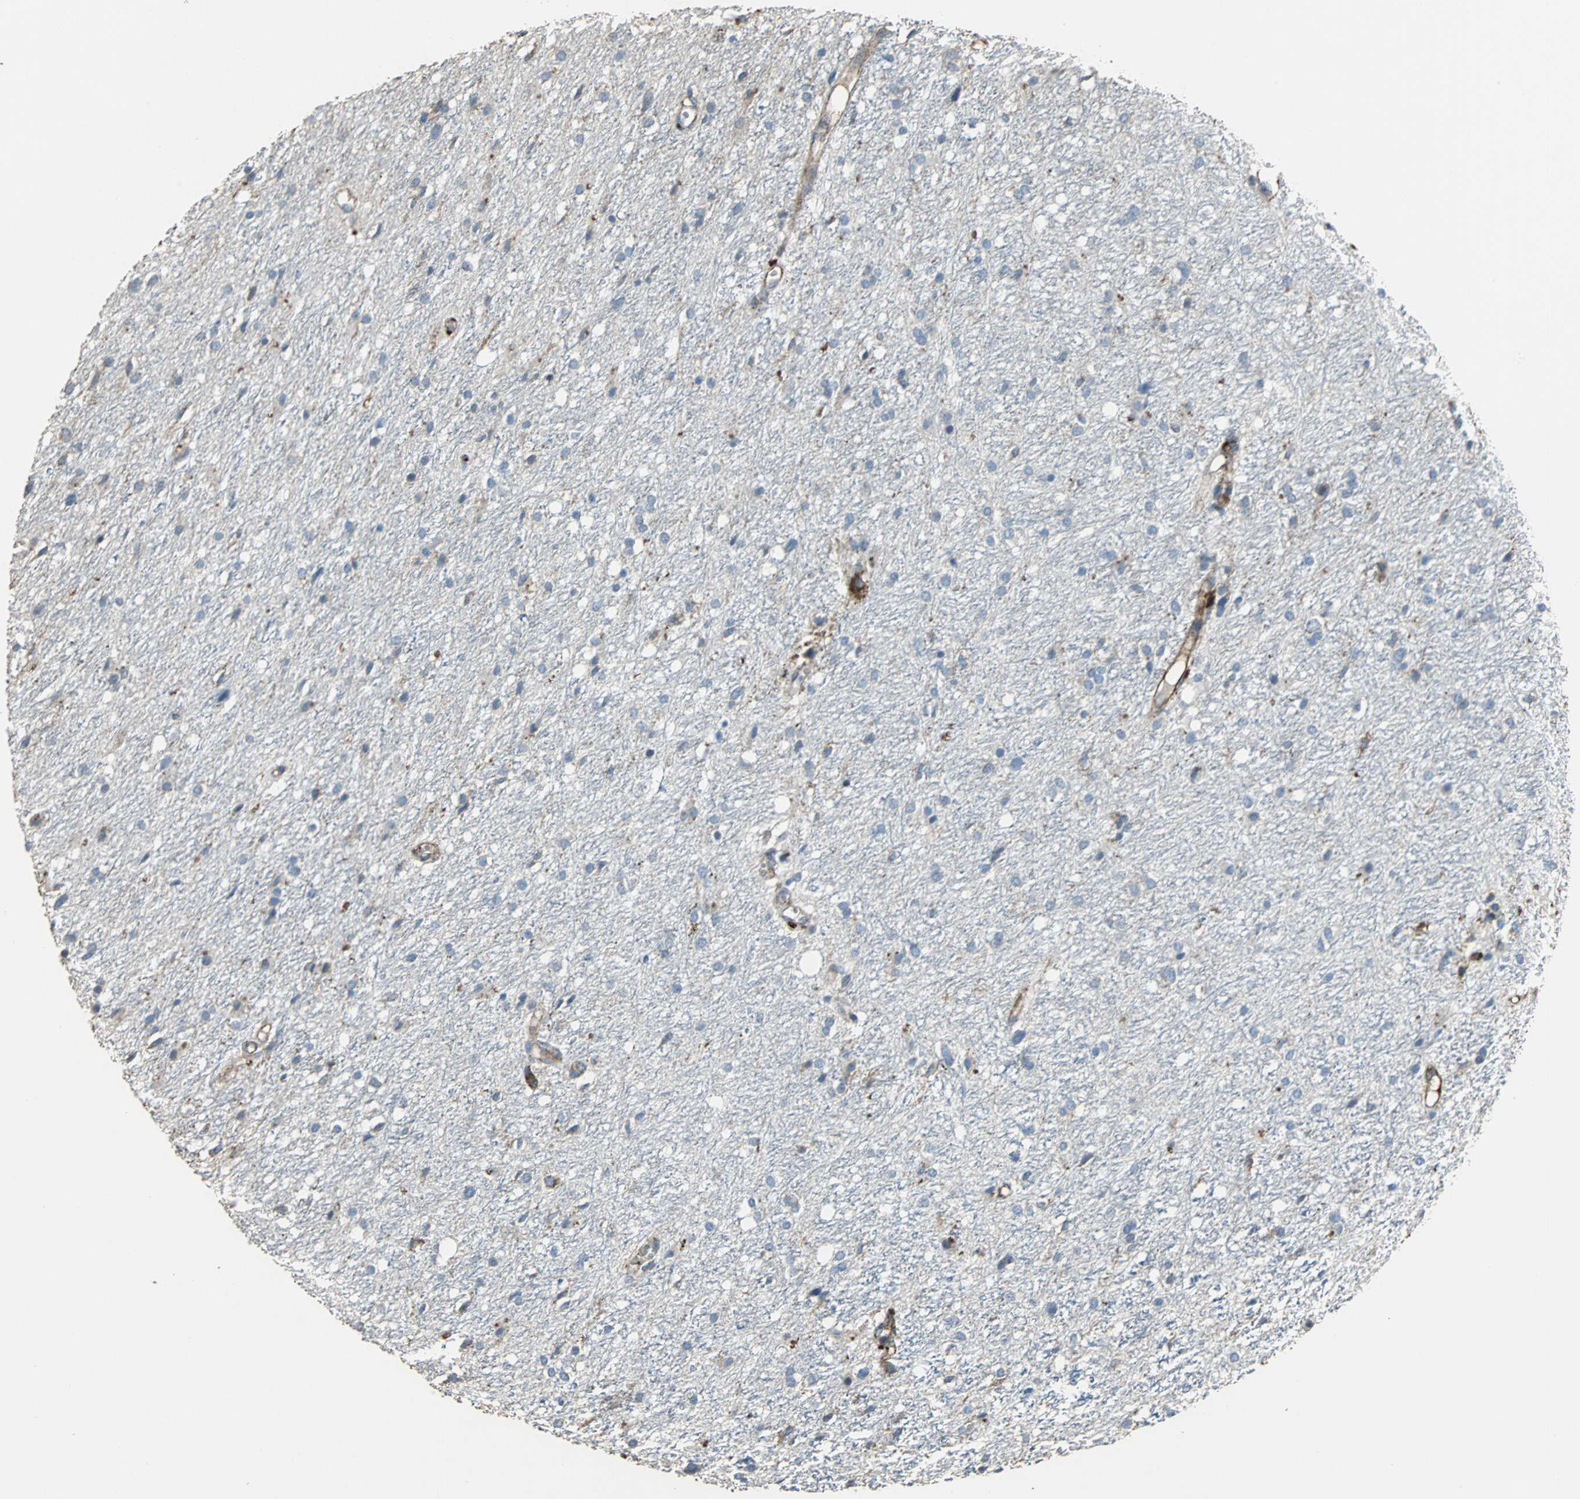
{"staining": {"intensity": "negative", "quantity": "none", "location": "none"}, "tissue": "glioma", "cell_type": "Tumor cells", "image_type": "cancer", "snomed": [{"axis": "morphology", "description": "Glioma, malignant, High grade"}, {"axis": "topography", "description": "Brain"}], "caption": "Immunohistochemistry micrograph of malignant high-grade glioma stained for a protein (brown), which exhibits no expression in tumor cells.", "gene": "F11R", "patient": {"sex": "female", "age": 59}}